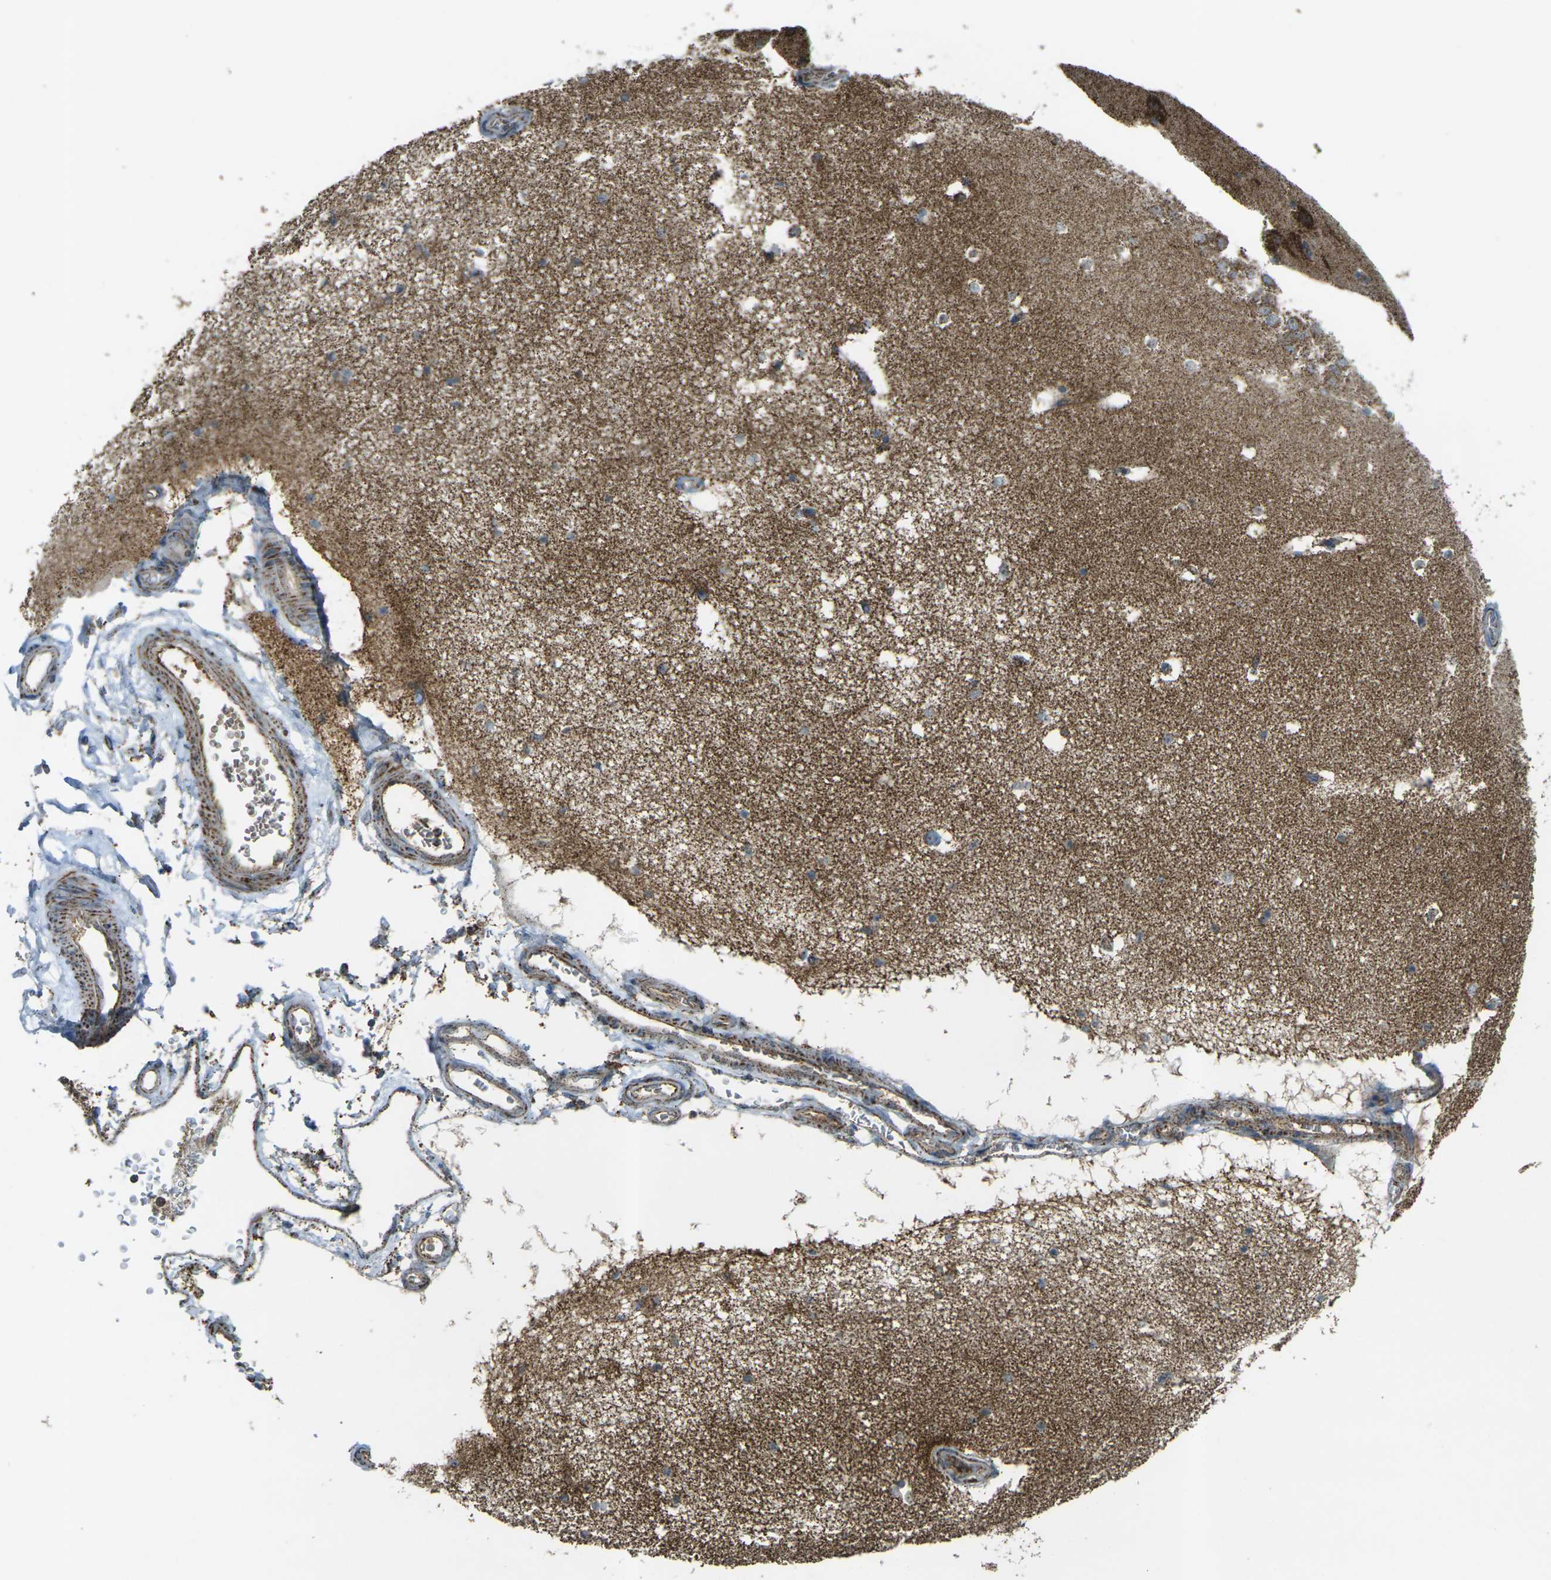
{"staining": {"intensity": "strong", "quantity": "25%-75%", "location": "cytoplasmic/membranous"}, "tissue": "hippocampus", "cell_type": "Glial cells", "image_type": "normal", "snomed": [{"axis": "morphology", "description": "Normal tissue, NOS"}, {"axis": "topography", "description": "Hippocampus"}], "caption": "Immunohistochemical staining of normal human hippocampus shows 25%-75% levels of strong cytoplasmic/membranous protein staining in approximately 25%-75% of glial cells. (DAB (3,3'-diaminobenzidine) IHC with brightfield microscopy, high magnification).", "gene": "IGF1R", "patient": {"sex": "male", "age": 45}}